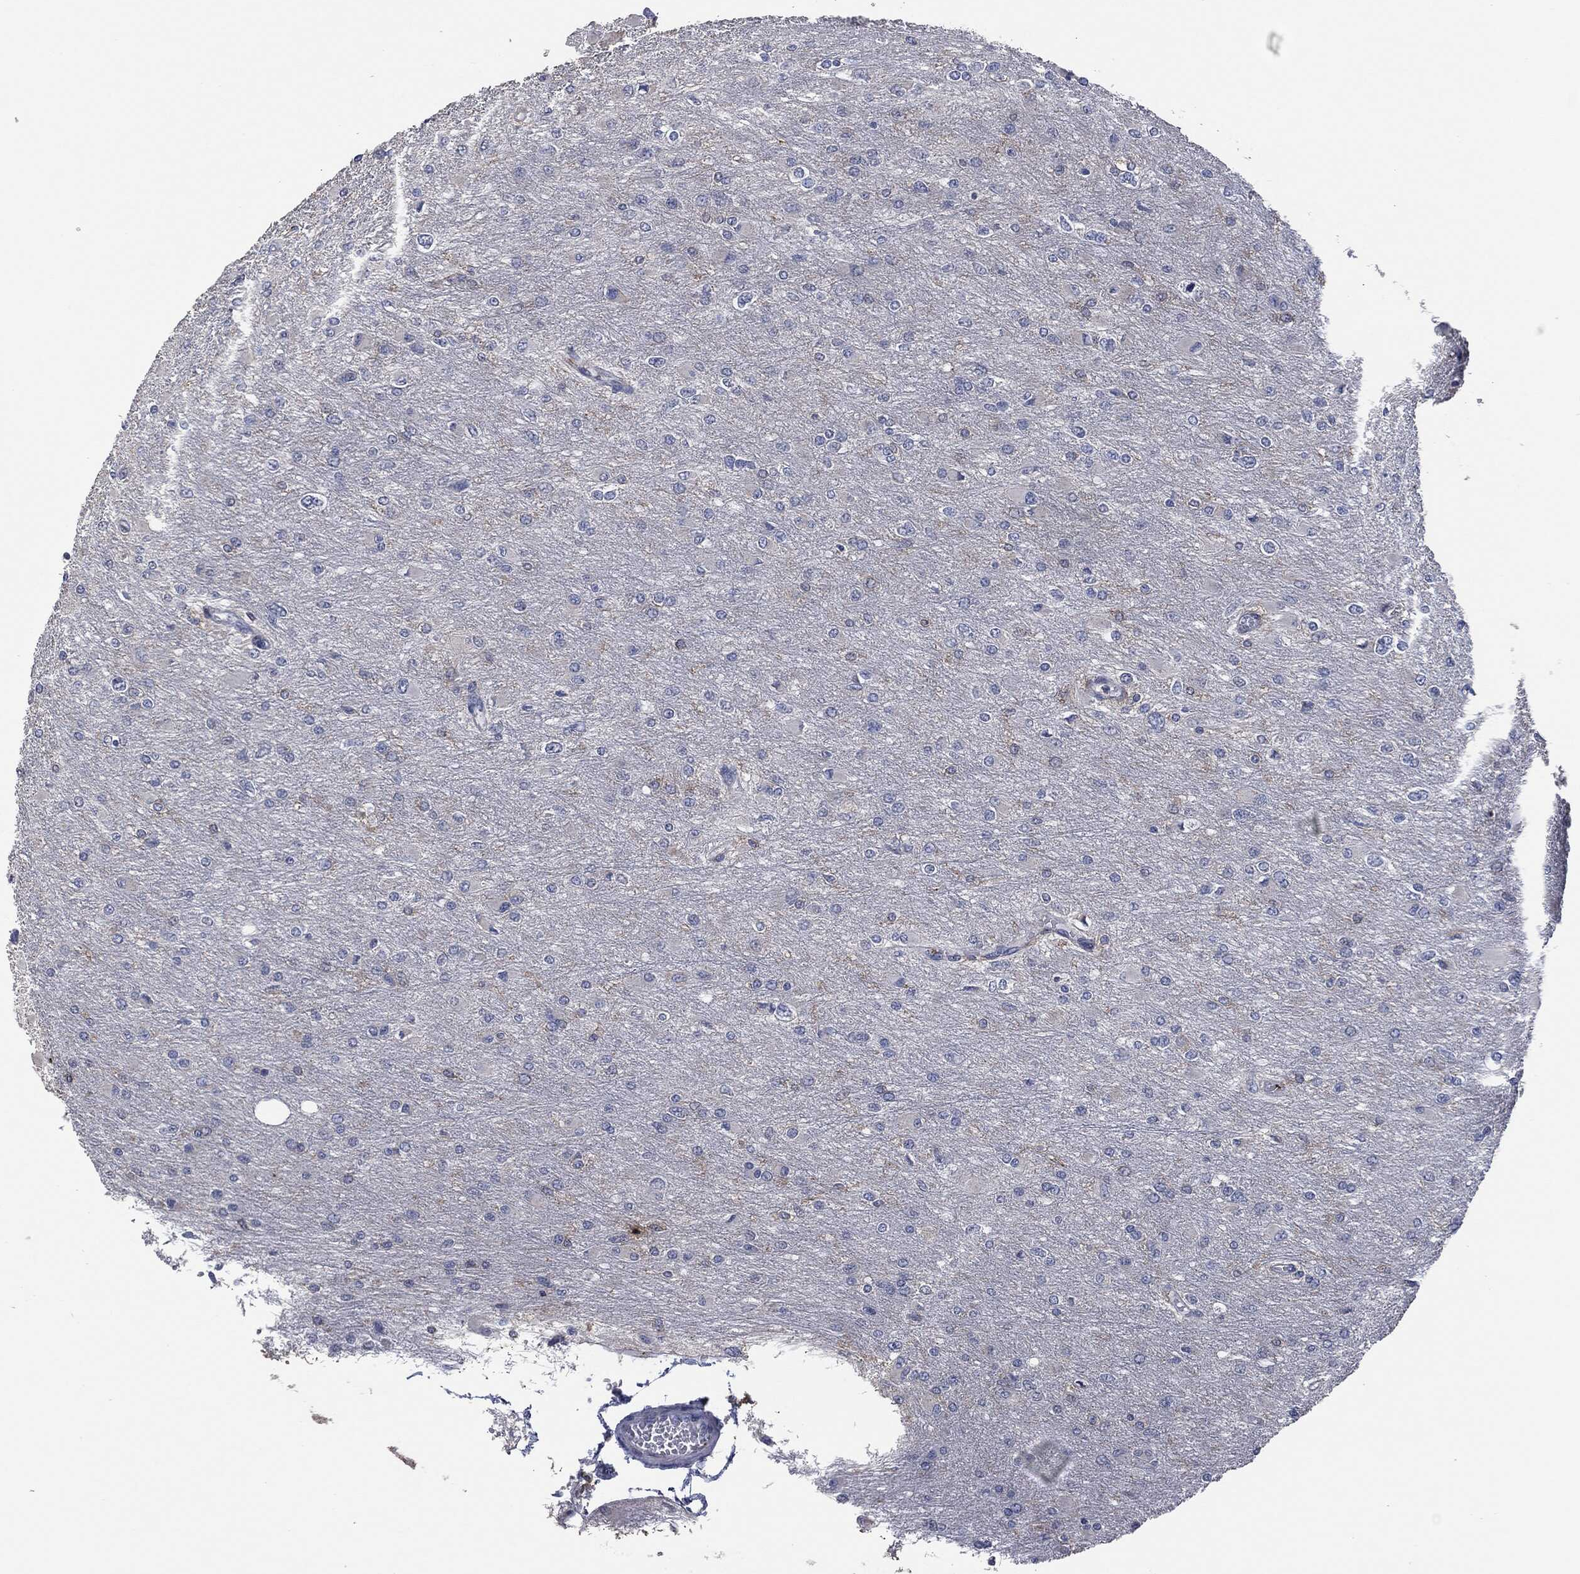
{"staining": {"intensity": "negative", "quantity": "none", "location": "none"}, "tissue": "glioma", "cell_type": "Tumor cells", "image_type": "cancer", "snomed": [{"axis": "morphology", "description": "Glioma, malignant, High grade"}, {"axis": "topography", "description": "Cerebral cortex"}], "caption": "The IHC photomicrograph has no significant staining in tumor cells of glioma tissue. (Brightfield microscopy of DAB (3,3'-diaminobenzidine) IHC at high magnification).", "gene": "CD33", "patient": {"sex": "female", "age": 36}}